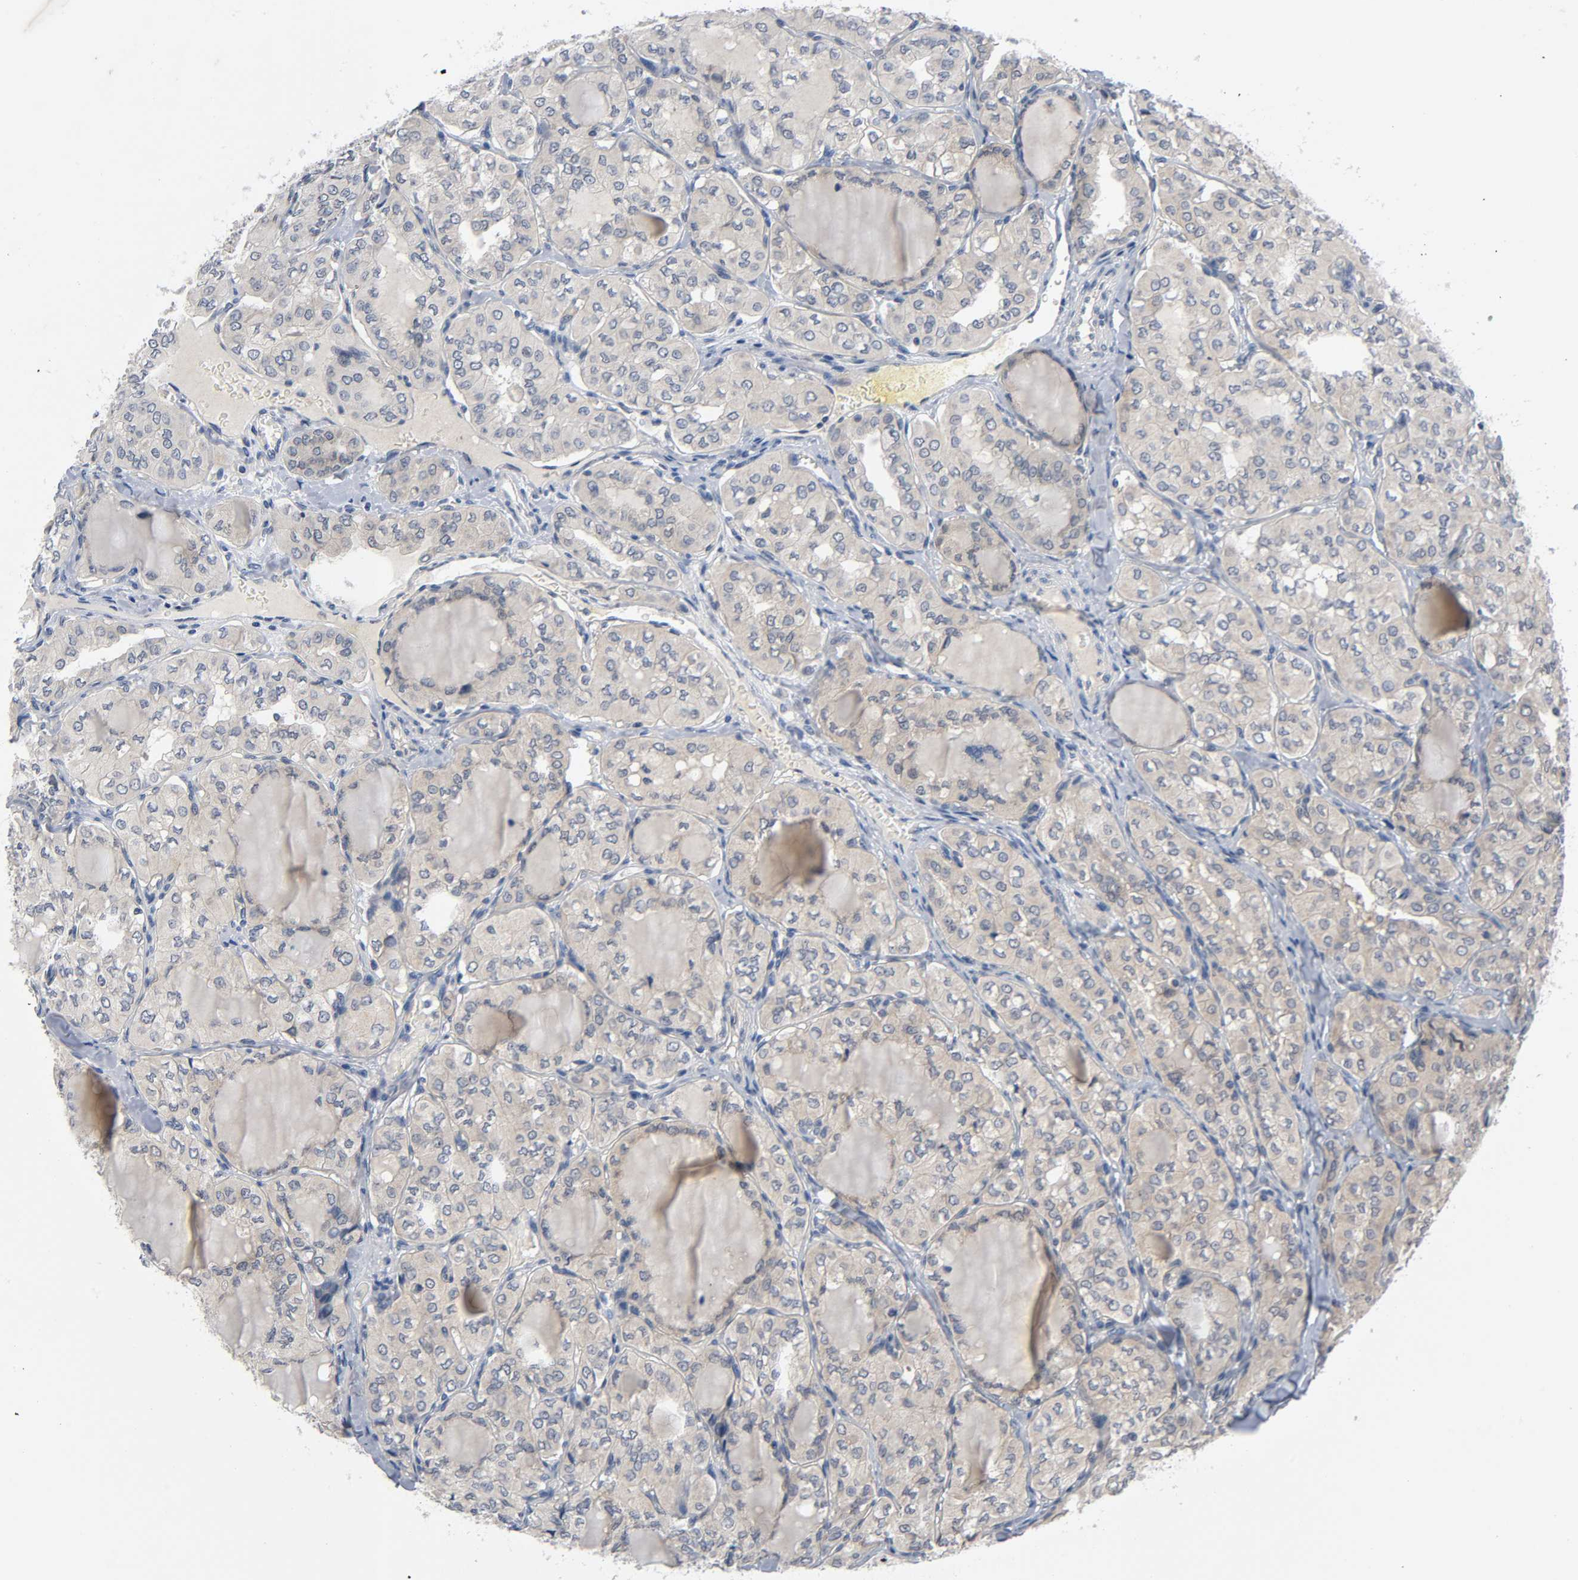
{"staining": {"intensity": "weak", "quantity": "25%-75%", "location": "cytoplasmic/membranous"}, "tissue": "thyroid cancer", "cell_type": "Tumor cells", "image_type": "cancer", "snomed": [{"axis": "morphology", "description": "Papillary adenocarcinoma, NOS"}, {"axis": "topography", "description": "Thyroid gland"}], "caption": "High-magnification brightfield microscopy of thyroid cancer stained with DAB (brown) and counterstained with hematoxylin (blue). tumor cells exhibit weak cytoplasmic/membranous positivity is seen in about25%-75% of cells.", "gene": "MAPK8", "patient": {"sex": "male", "age": 20}}